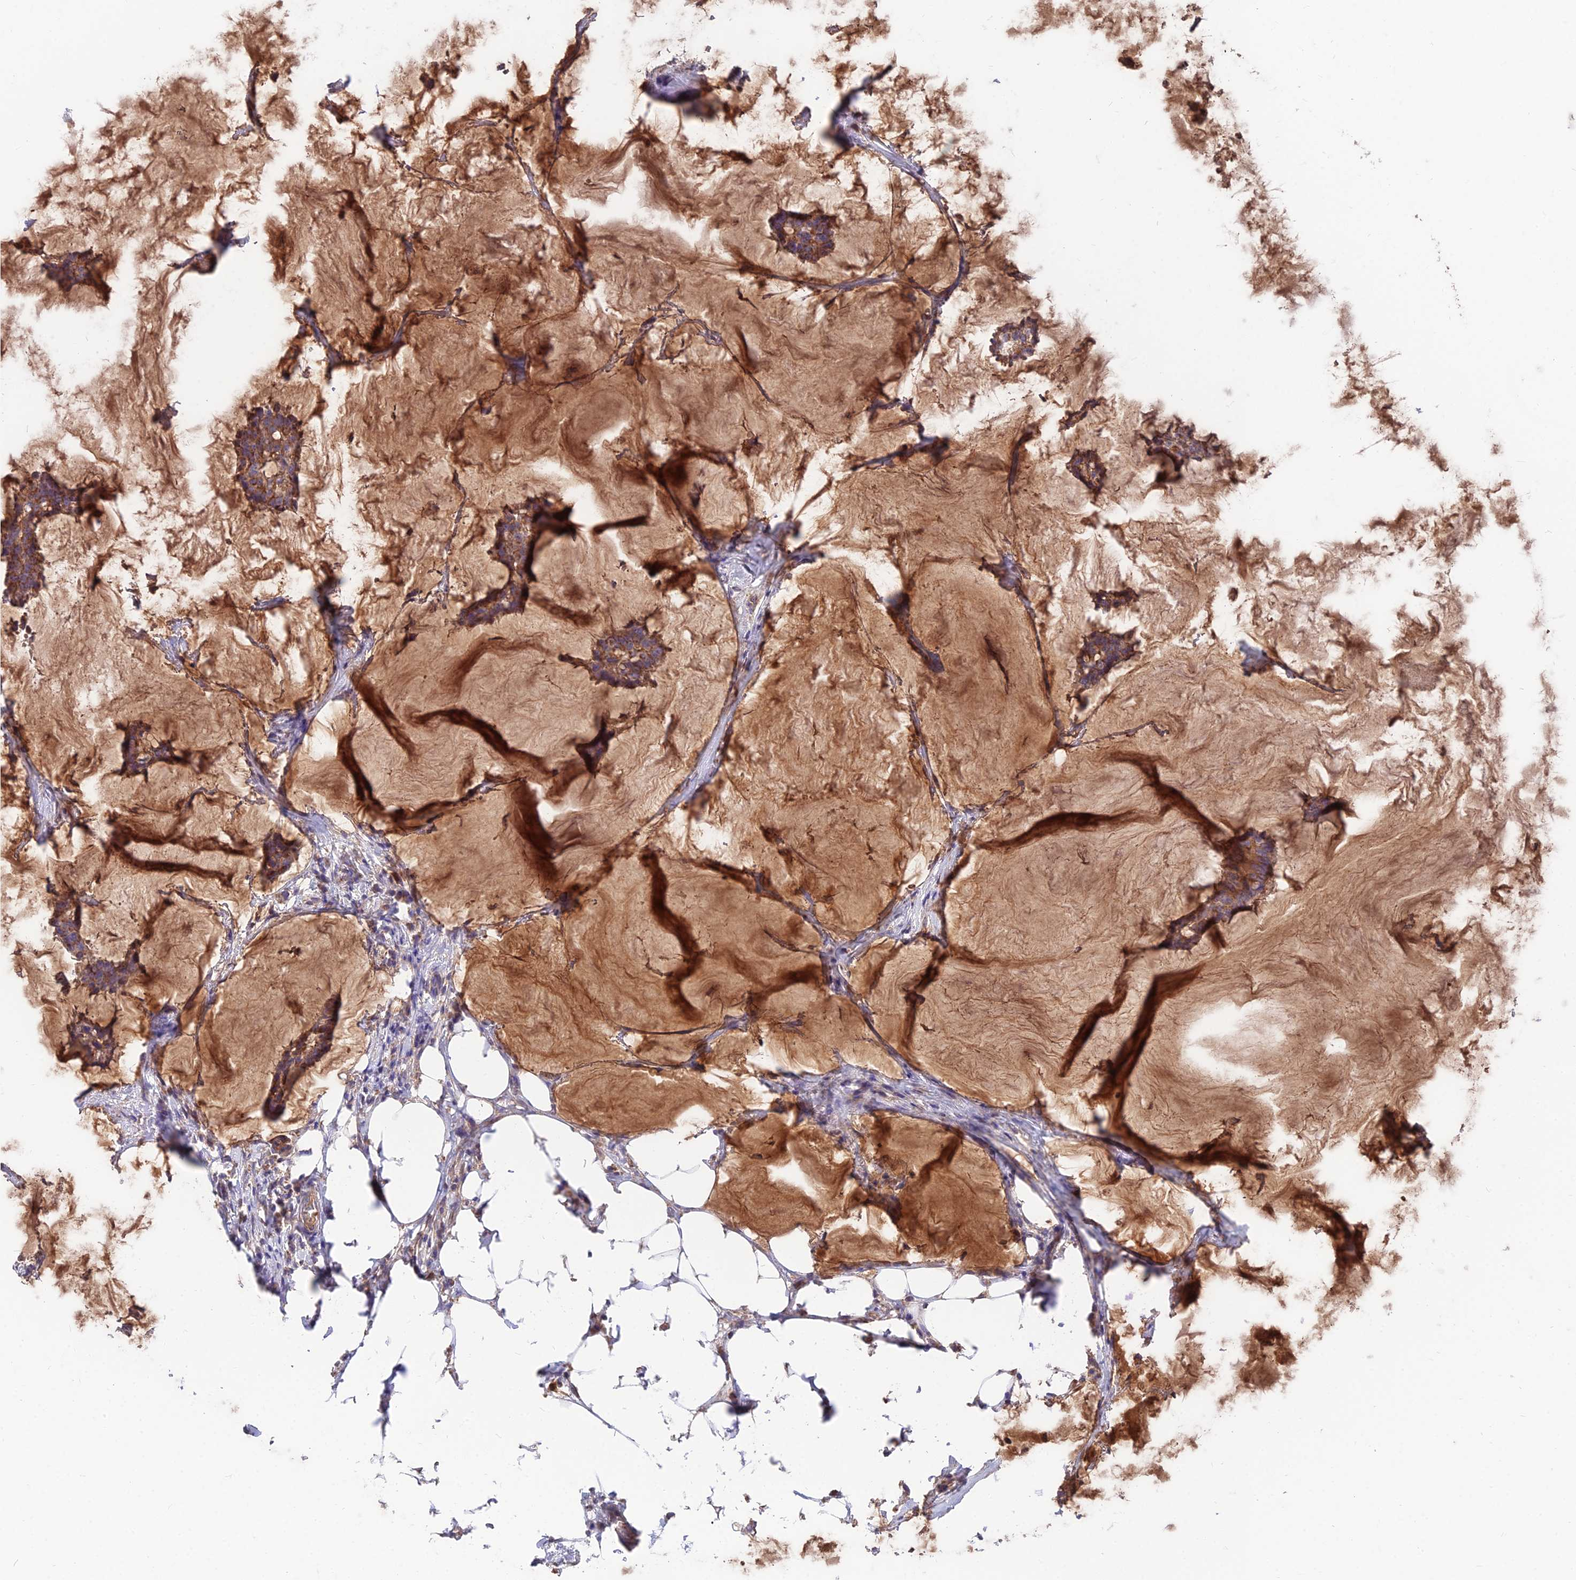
{"staining": {"intensity": "moderate", "quantity": ">75%", "location": "cytoplasmic/membranous"}, "tissue": "breast cancer", "cell_type": "Tumor cells", "image_type": "cancer", "snomed": [{"axis": "morphology", "description": "Duct carcinoma"}, {"axis": "topography", "description": "Breast"}], "caption": "DAB (3,3'-diaminobenzidine) immunohistochemical staining of human breast cancer reveals moderate cytoplasmic/membranous protein staining in approximately >75% of tumor cells.", "gene": "IFT22", "patient": {"sex": "female", "age": 93}}